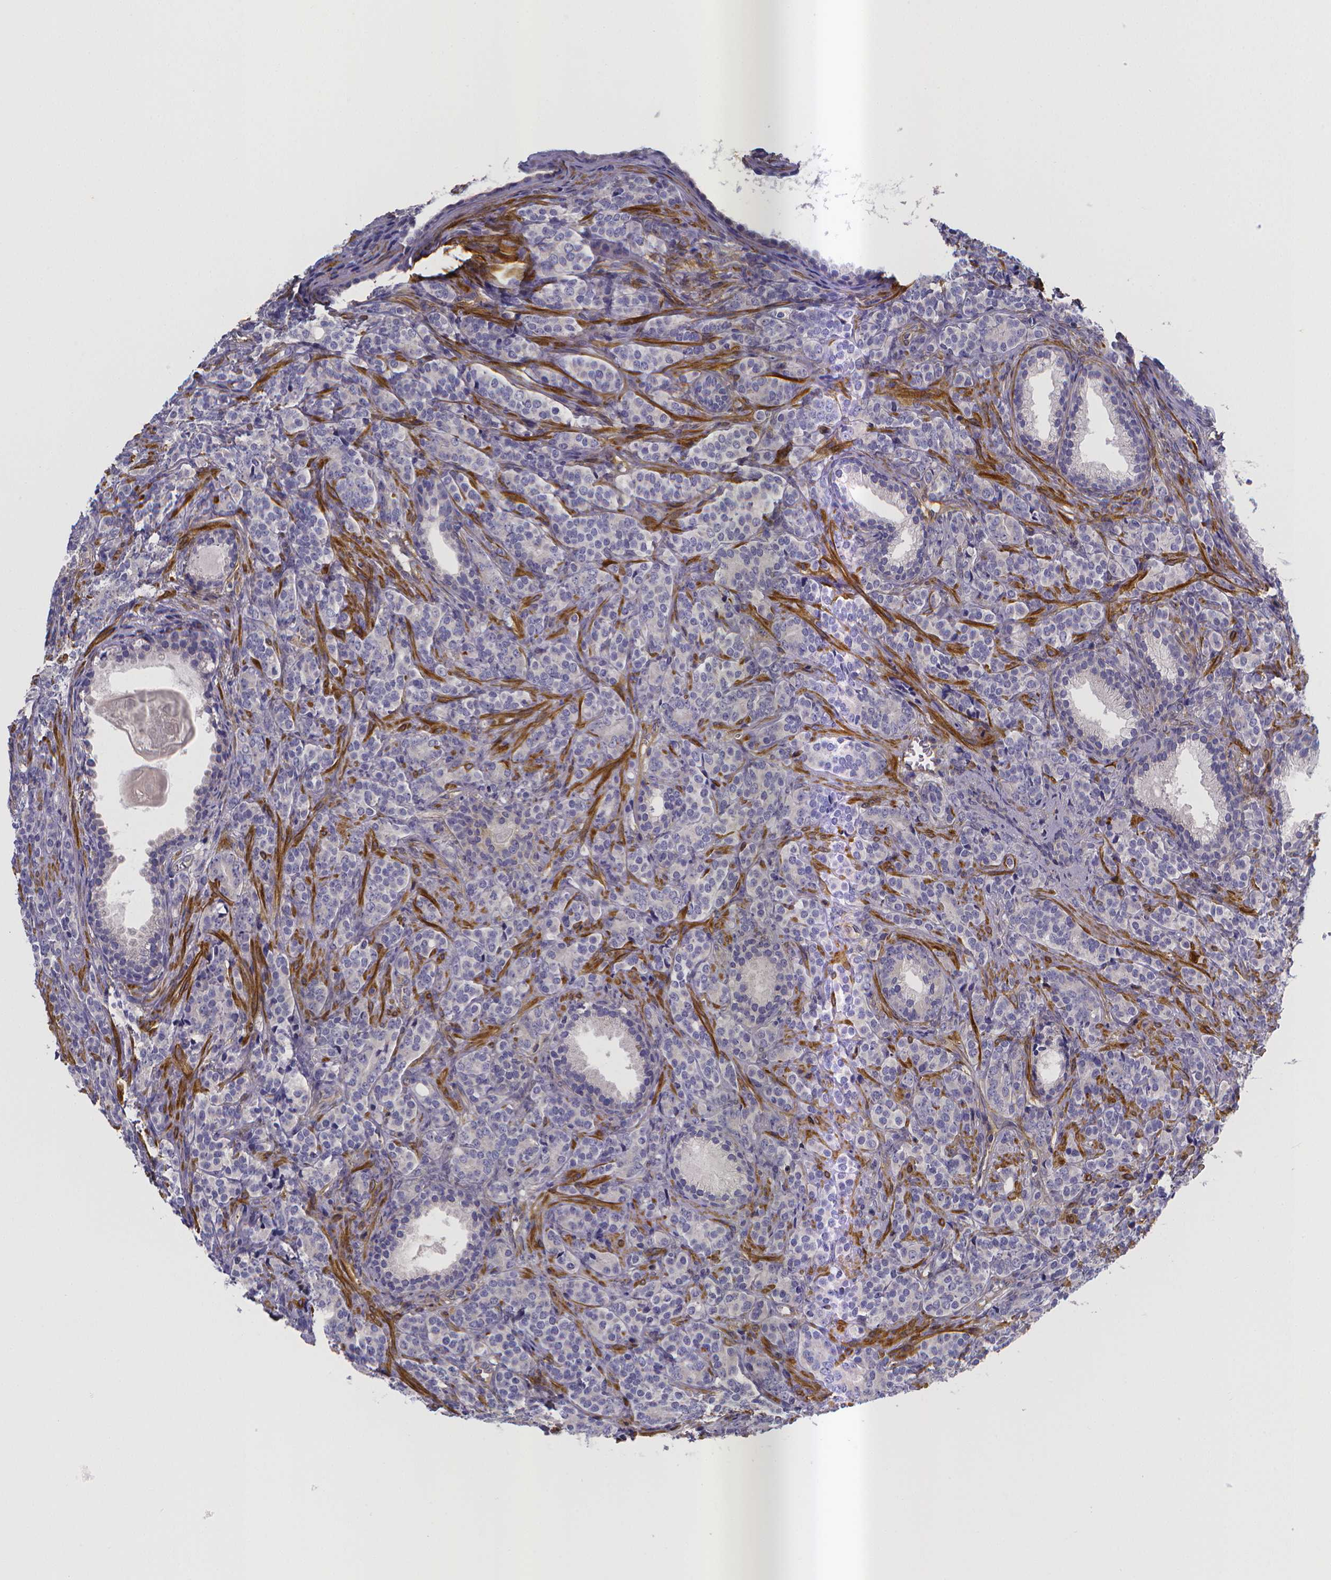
{"staining": {"intensity": "negative", "quantity": "none", "location": "none"}, "tissue": "prostate cancer", "cell_type": "Tumor cells", "image_type": "cancer", "snomed": [{"axis": "morphology", "description": "Adenocarcinoma, High grade"}, {"axis": "topography", "description": "Prostate"}], "caption": "Protein analysis of adenocarcinoma (high-grade) (prostate) exhibits no significant expression in tumor cells.", "gene": "RERG", "patient": {"sex": "male", "age": 84}}